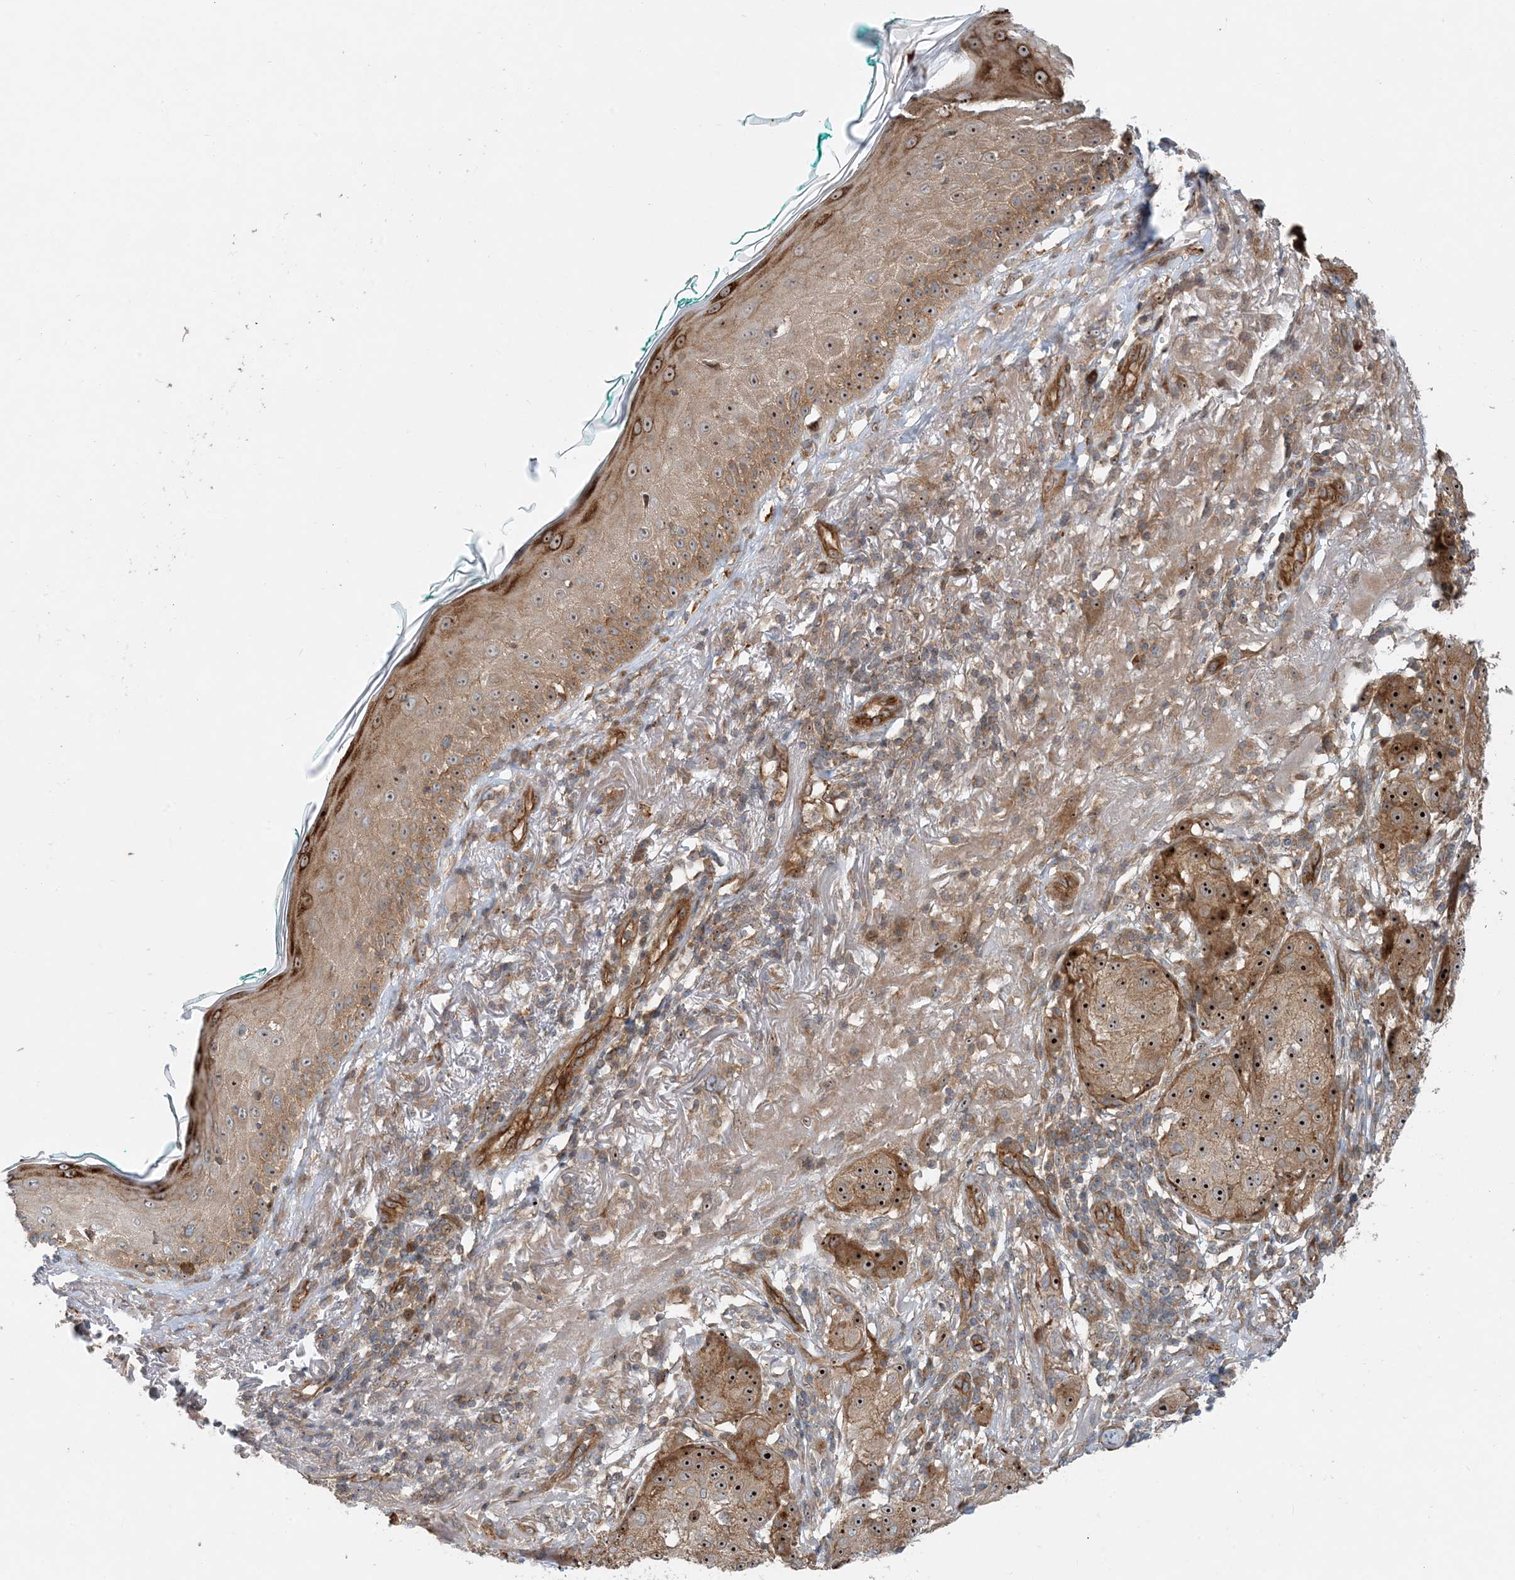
{"staining": {"intensity": "moderate", "quantity": ">75%", "location": "cytoplasmic/membranous,nuclear"}, "tissue": "melanoma", "cell_type": "Tumor cells", "image_type": "cancer", "snomed": [{"axis": "morphology", "description": "Necrosis, NOS"}, {"axis": "morphology", "description": "Malignant melanoma, NOS"}, {"axis": "topography", "description": "Skin"}], "caption": "IHC (DAB) staining of malignant melanoma displays moderate cytoplasmic/membranous and nuclear protein staining in approximately >75% of tumor cells.", "gene": "MYL5", "patient": {"sex": "female", "age": 87}}